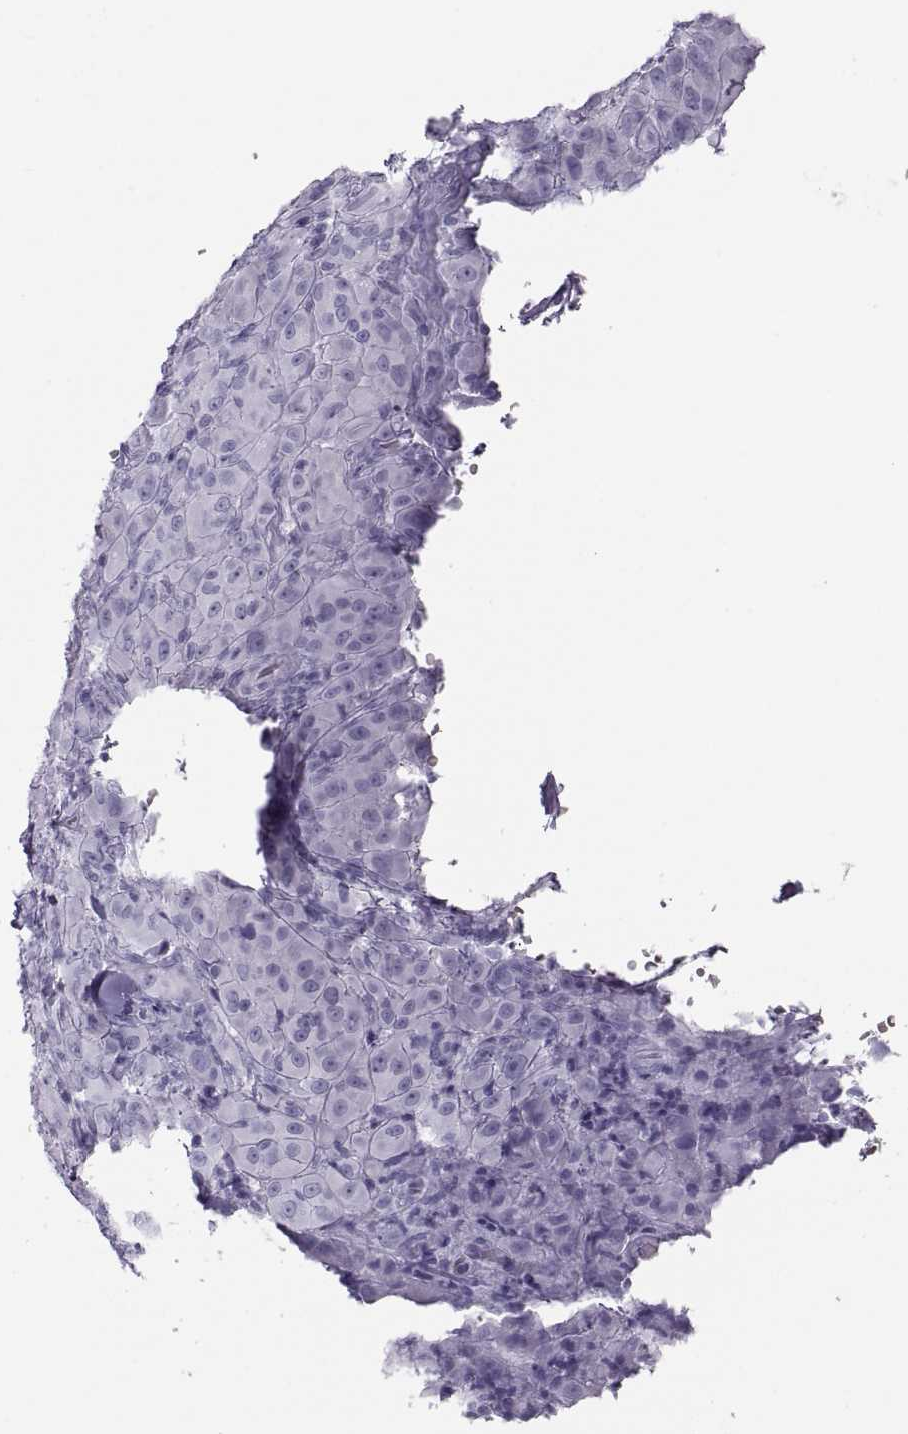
{"staining": {"intensity": "negative", "quantity": "none", "location": "none"}, "tissue": "melanoma", "cell_type": "Tumor cells", "image_type": "cancer", "snomed": [{"axis": "morphology", "description": "Malignant melanoma, NOS"}, {"axis": "topography", "description": "Skin"}], "caption": "Photomicrograph shows no protein expression in tumor cells of melanoma tissue. (Stains: DAB immunohistochemistry with hematoxylin counter stain, Microscopy: brightfield microscopy at high magnification).", "gene": "SEMG1", "patient": {"sex": "female", "age": 87}}